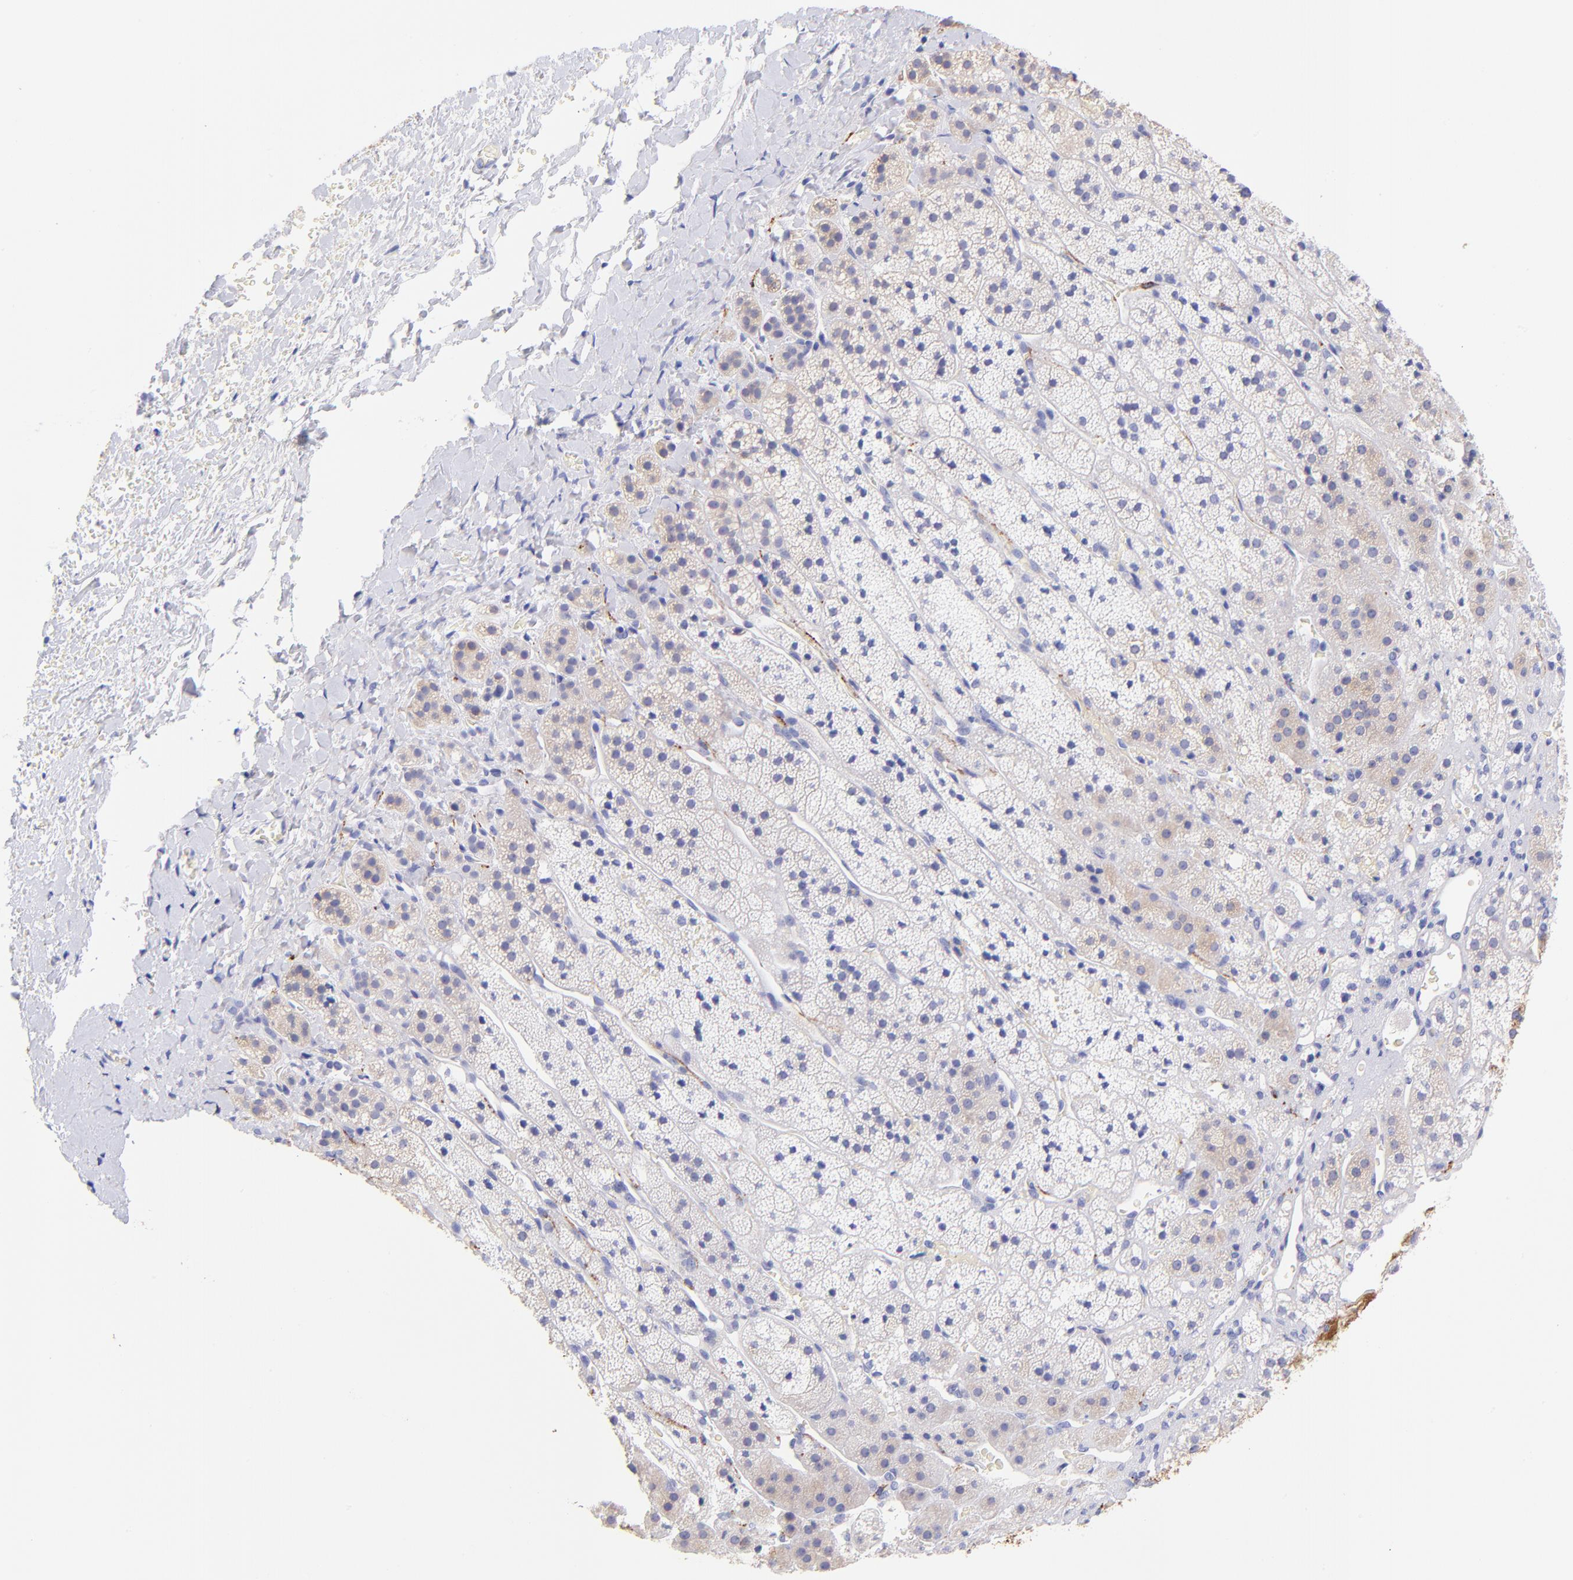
{"staining": {"intensity": "strong", "quantity": "<25%", "location": "cytoplasmic/membranous"}, "tissue": "adrenal gland", "cell_type": "Glandular cells", "image_type": "normal", "snomed": [{"axis": "morphology", "description": "Normal tissue, NOS"}, {"axis": "topography", "description": "Adrenal gland"}], "caption": "Protein expression analysis of unremarkable adrenal gland reveals strong cytoplasmic/membranous staining in approximately <25% of glandular cells.", "gene": "RAB3B", "patient": {"sex": "female", "age": 44}}